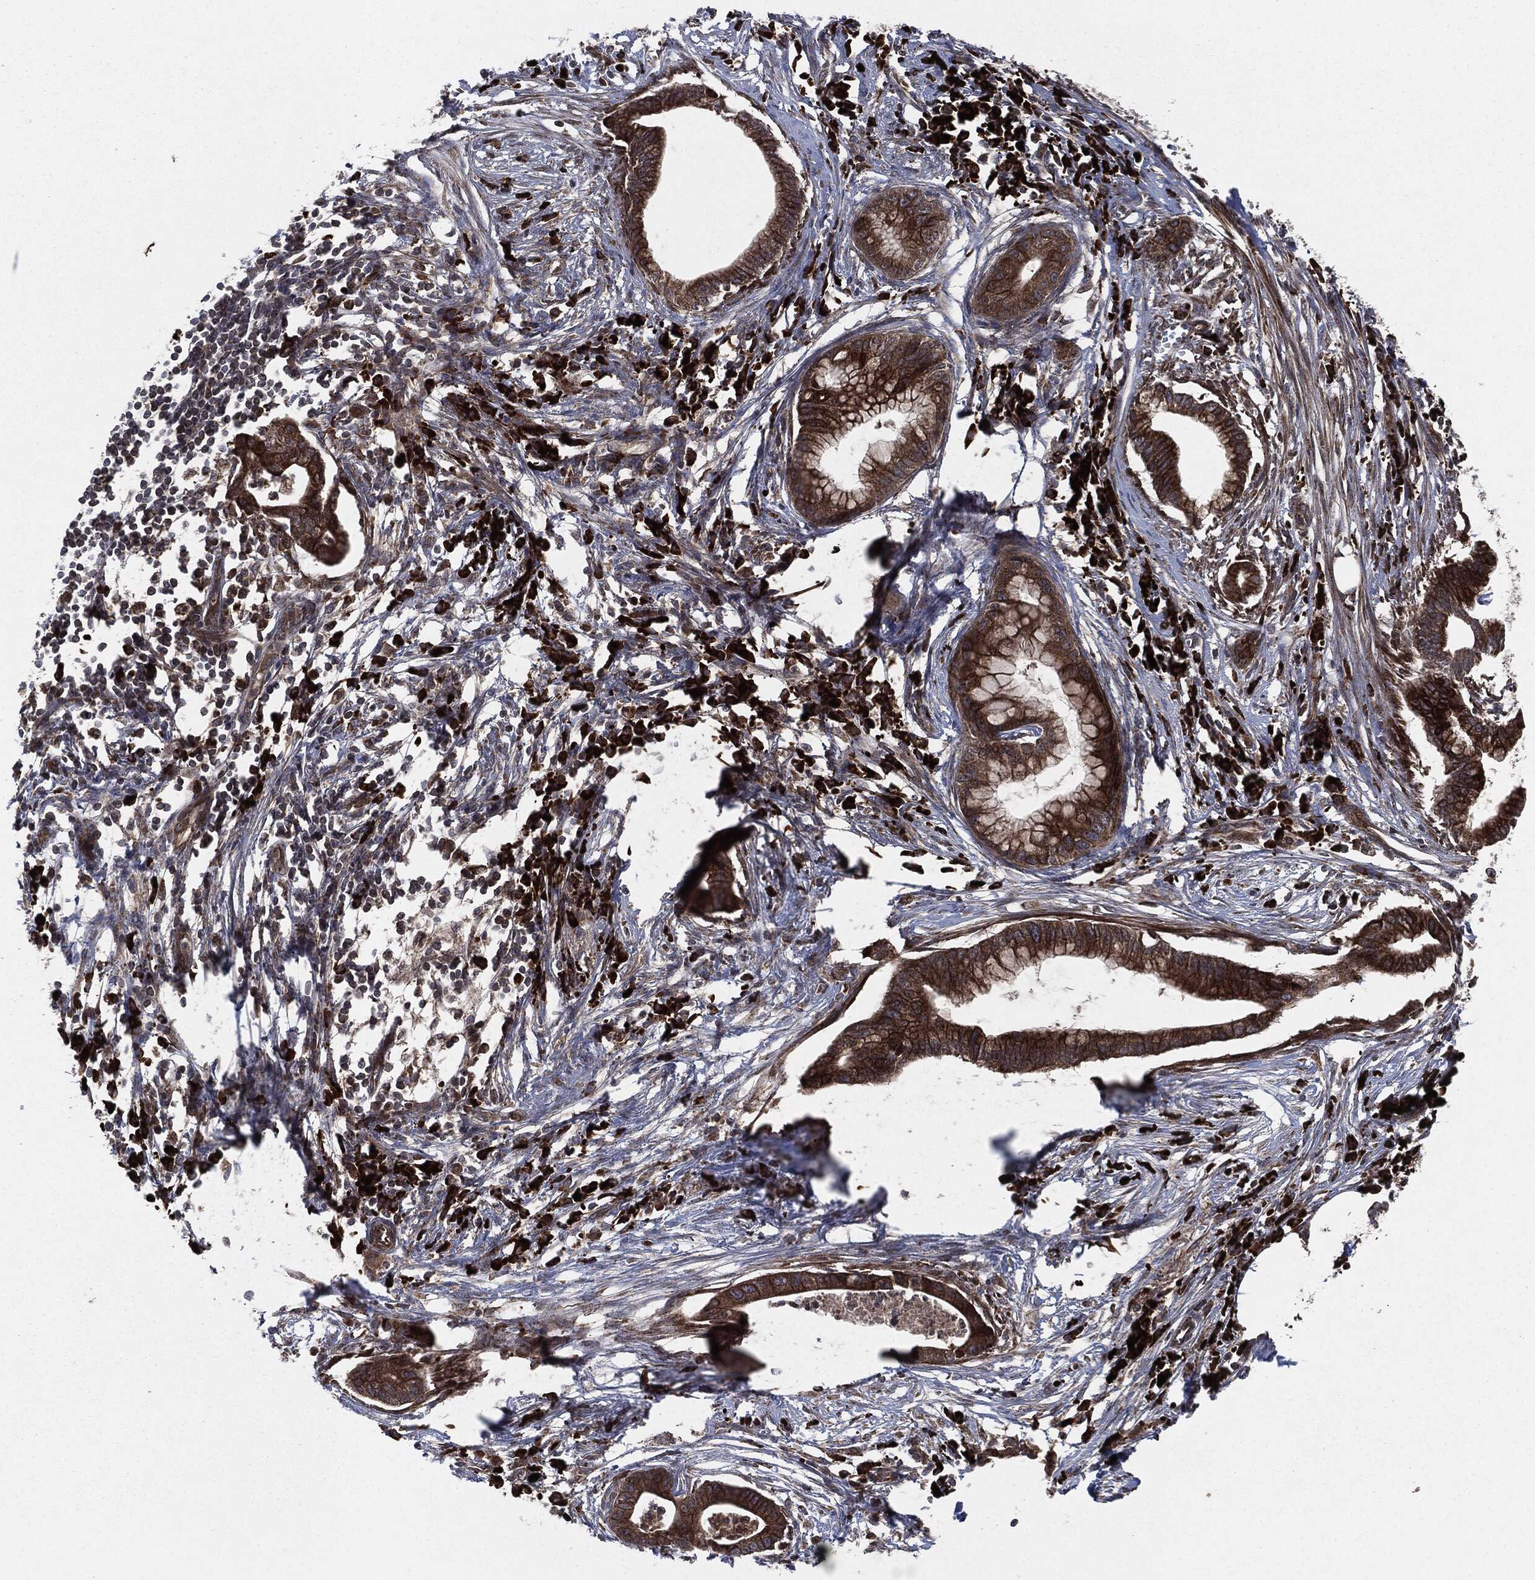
{"staining": {"intensity": "strong", "quantity": ">75%", "location": "cytoplasmic/membranous"}, "tissue": "pancreatic cancer", "cell_type": "Tumor cells", "image_type": "cancer", "snomed": [{"axis": "morphology", "description": "Normal tissue, NOS"}, {"axis": "morphology", "description": "Adenocarcinoma, NOS"}, {"axis": "topography", "description": "Pancreas"}], "caption": "Adenocarcinoma (pancreatic) stained with a brown dye shows strong cytoplasmic/membranous positive staining in approximately >75% of tumor cells.", "gene": "RAF1", "patient": {"sex": "female", "age": 58}}